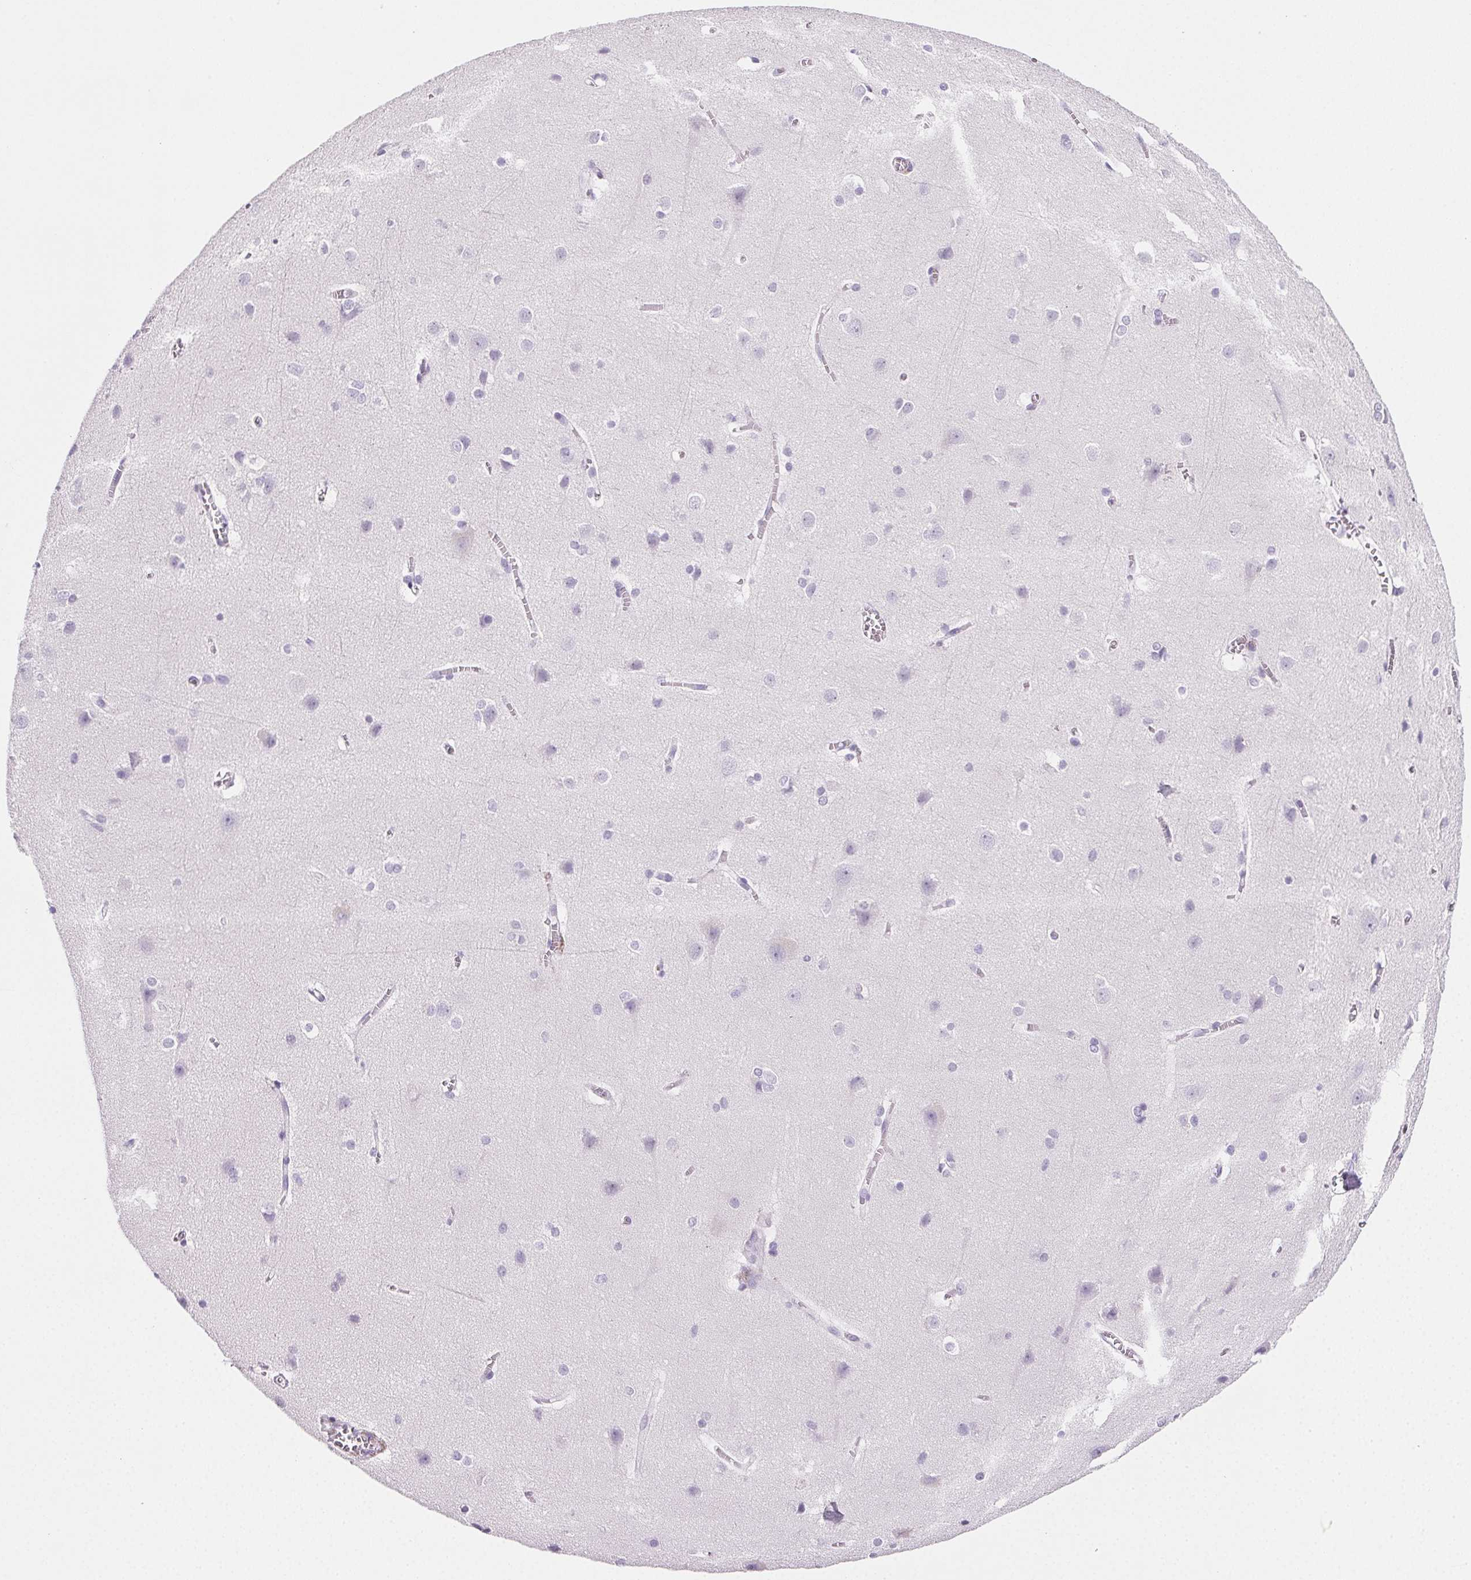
{"staining": {"intensity": "negative", "quantity": "none", "location": "none"}, "tissue": "cerebral cortex", "cell_type": "Endothelial cells", "image_type": "normal", "snomed": [{"axis": "morphology", "description": "Normal tissue, NOS"}, {"axis": "topography", "description": "Cerebral cortex"}], "caption": "Cerebral cortex stained for a protein using IHC shows no expression endothelial cells.", "gene": "PRSS1", "patient": {"sex": "male", "age": 37}}